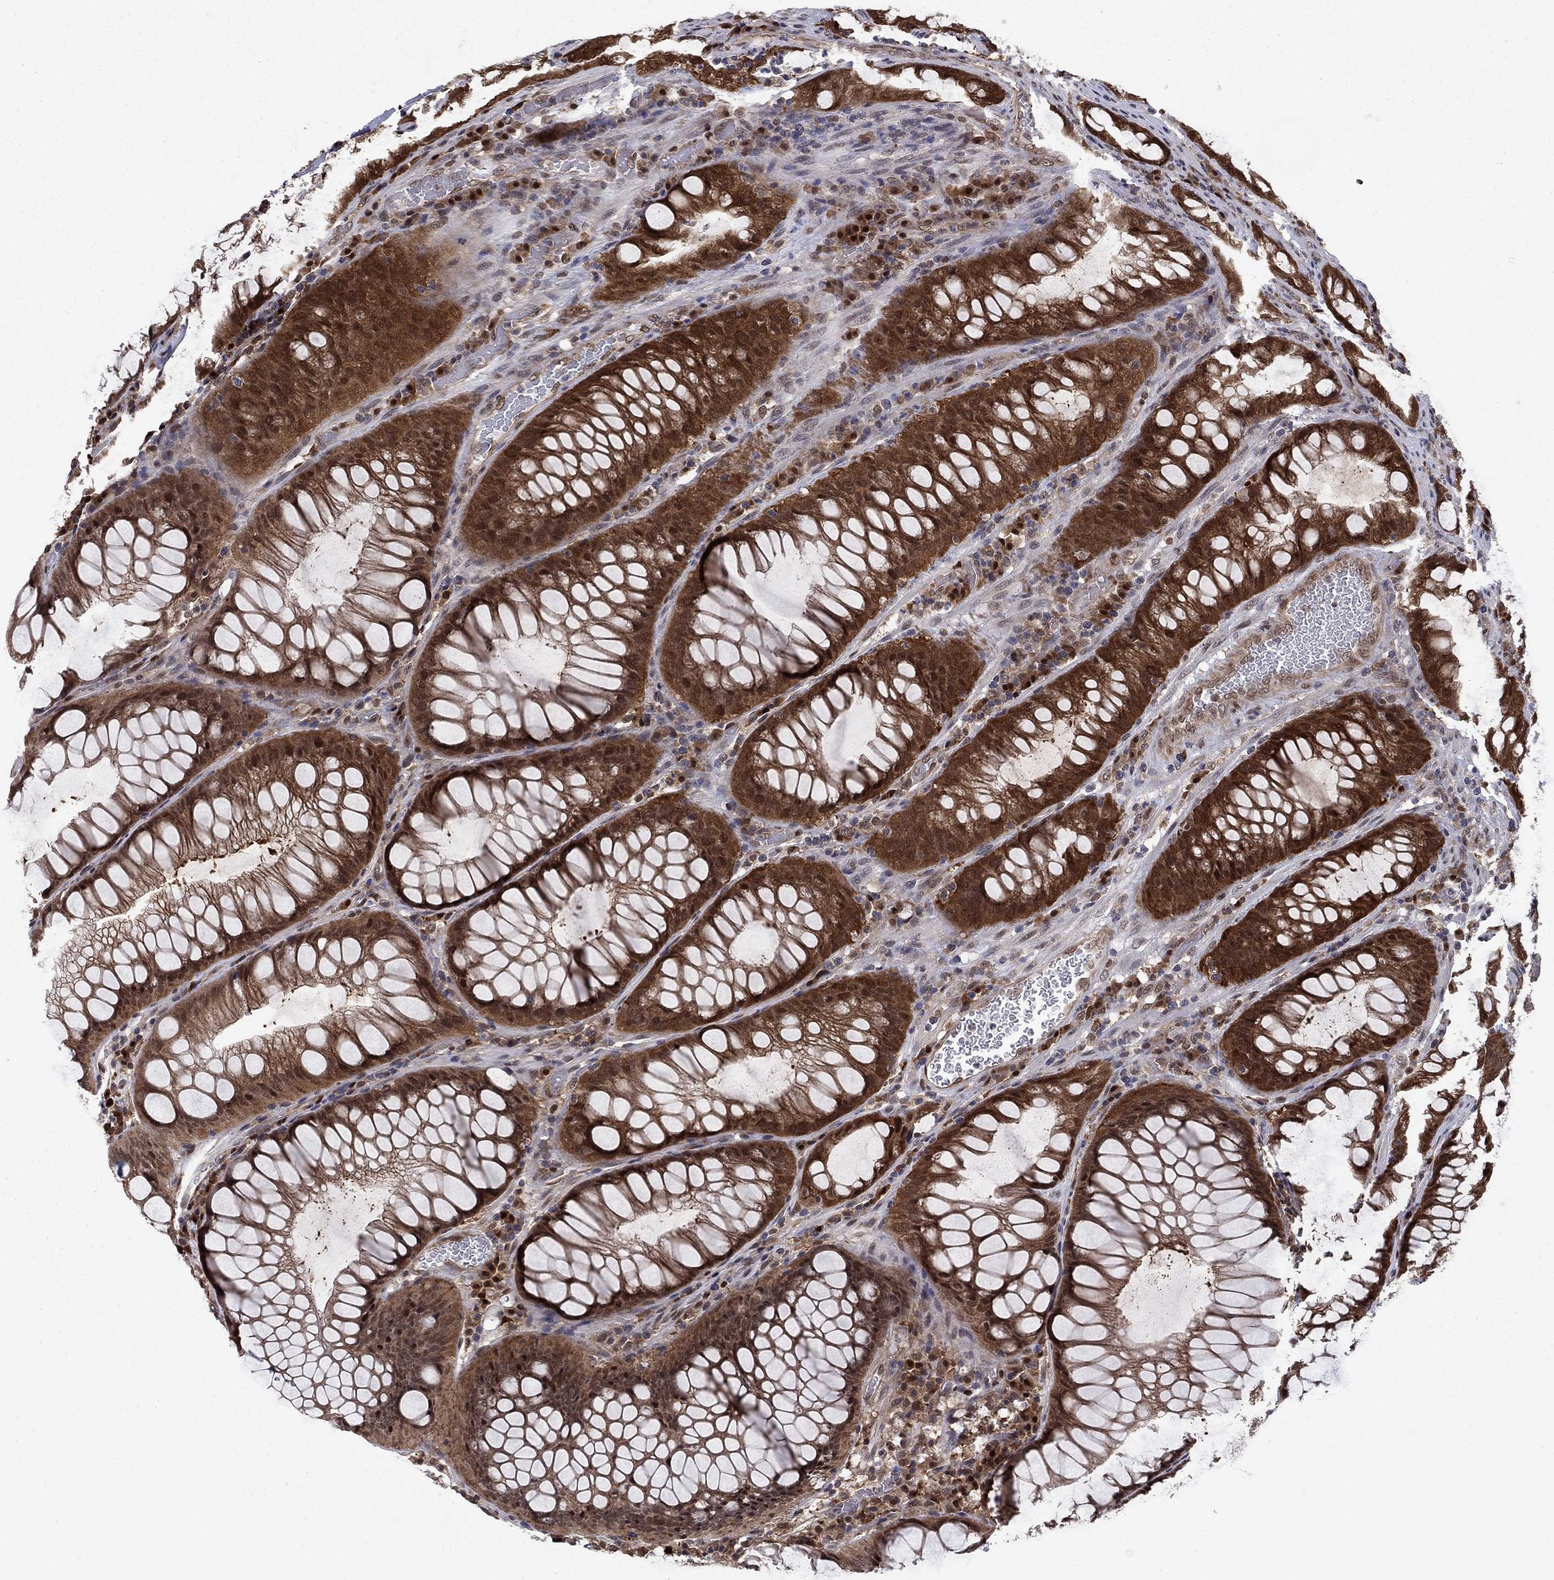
{"staining": {"intensity": "strong", "quantity": ">75%", "location": "cytoplasmic/membranous"}, "tissue": "colorectal cancer", "cell_type": "Tumor cells", "image_type": "cancer", "snomed": [{"axis": "morphology", "description": "Adenocarcinoma, NOS"}, {"axis": "topography", "description": "Rectum"}], "caption": "Immunohistochemistry (DAB) staining of colorectal cancer exhibits strong cytoplasmic/membranous protein positivity in approximately >75% of tumor cells.", "gene": "FKBP4", "patient": {"sex": "male", "age": 63}}